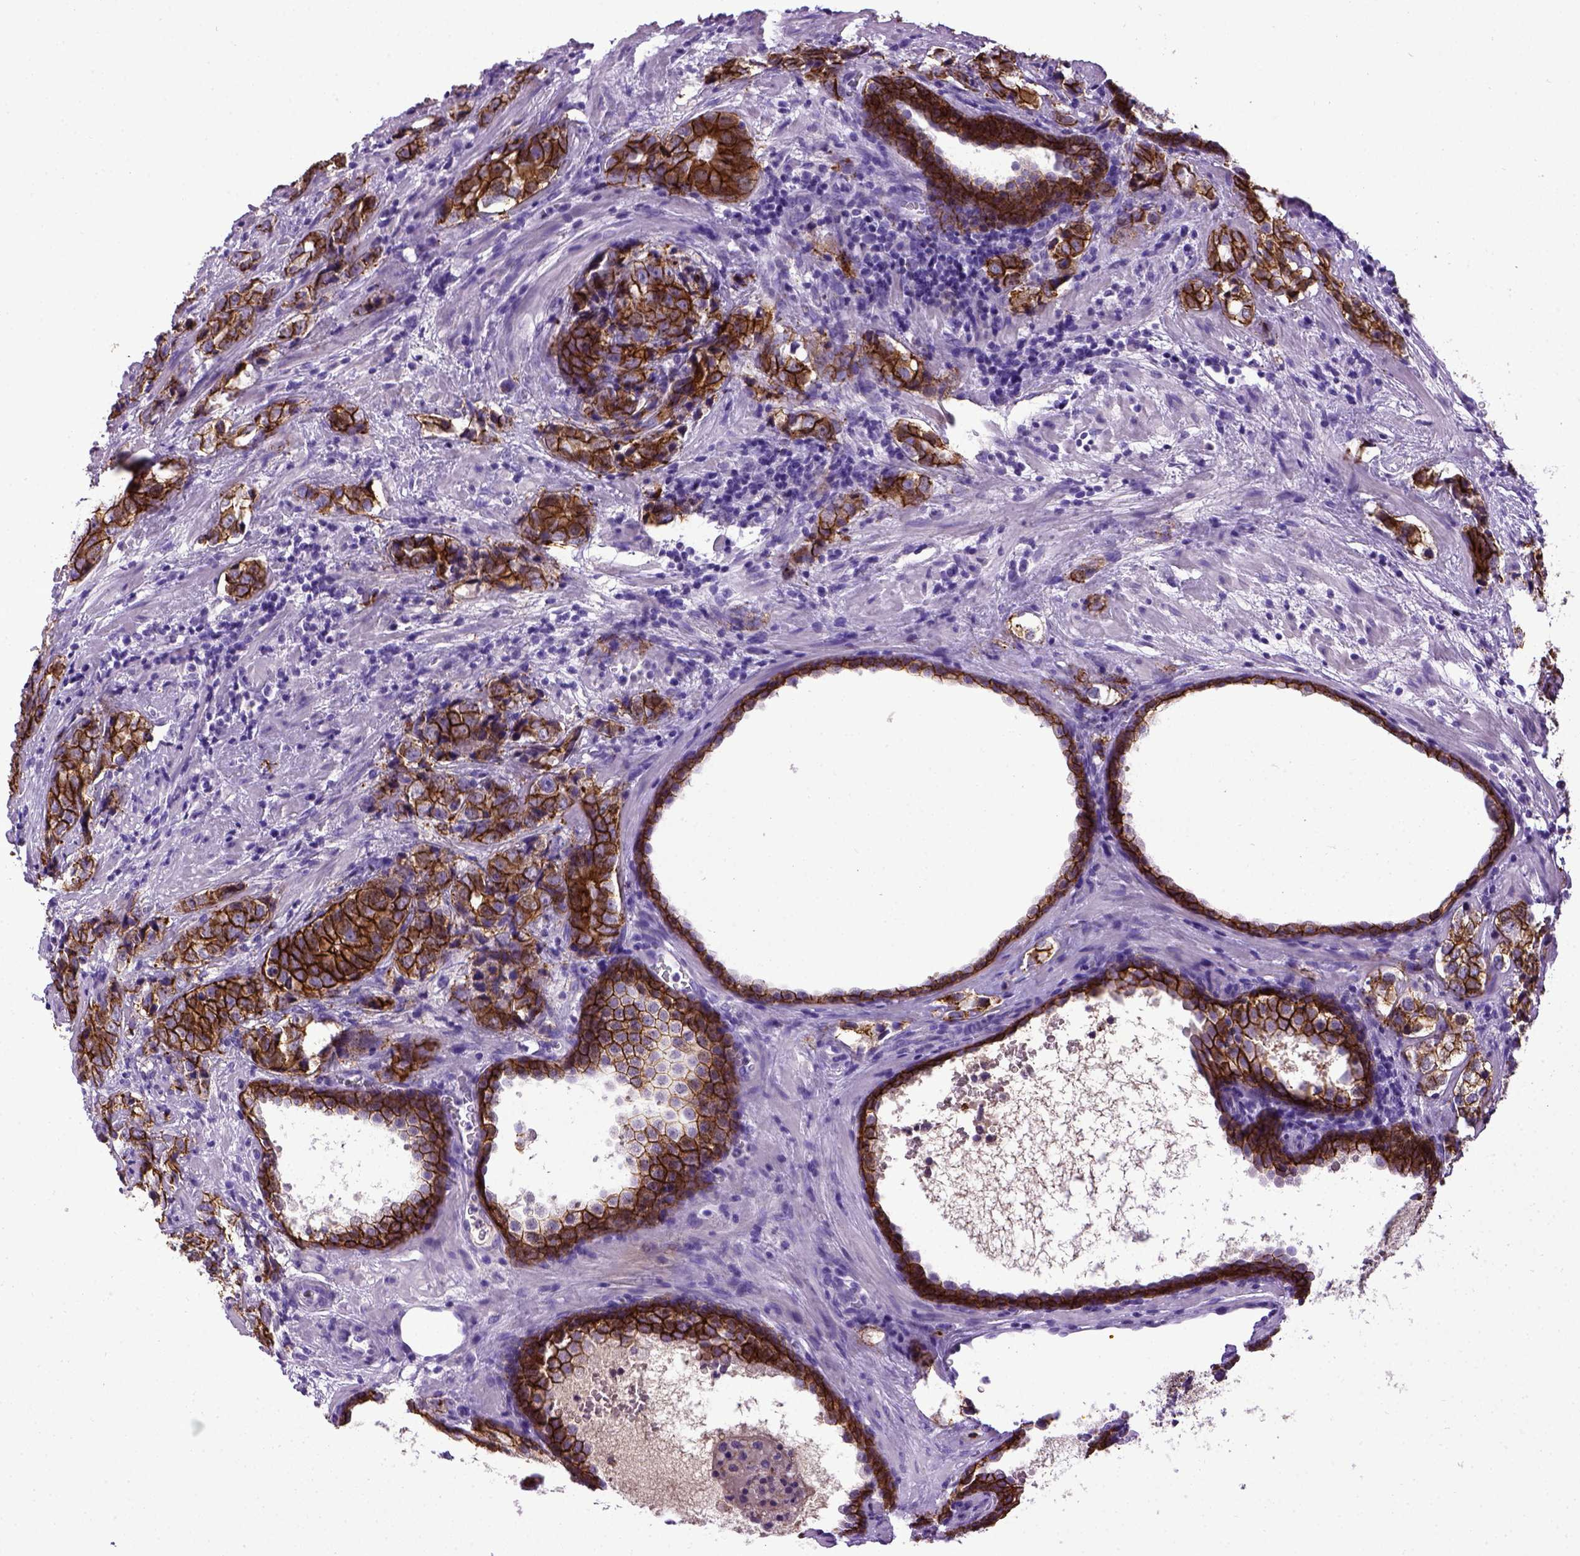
{"staining": {"intensity": "strong", "quantity": ">75%", "location": "cytoplasmic/membranous"}, "tissue": "prostate cancer", "cell_type": "Tumor cells", "image_type": "cancer", "snomed": [{"axis": "morphology", "description": "Adenocarcinoma, NOS"}, {"axis": "topography", "description": "Prostate and seminal vesicle, NOS"}], "caption": "Protein analysis of prostate cancer (adenocarcinoma) tissue exhibits strong cytoplasmic/membranous expression in about >75% of tumor cells.", "gene": "CDH1", "patient": {"sex": "male", "age": 63}}